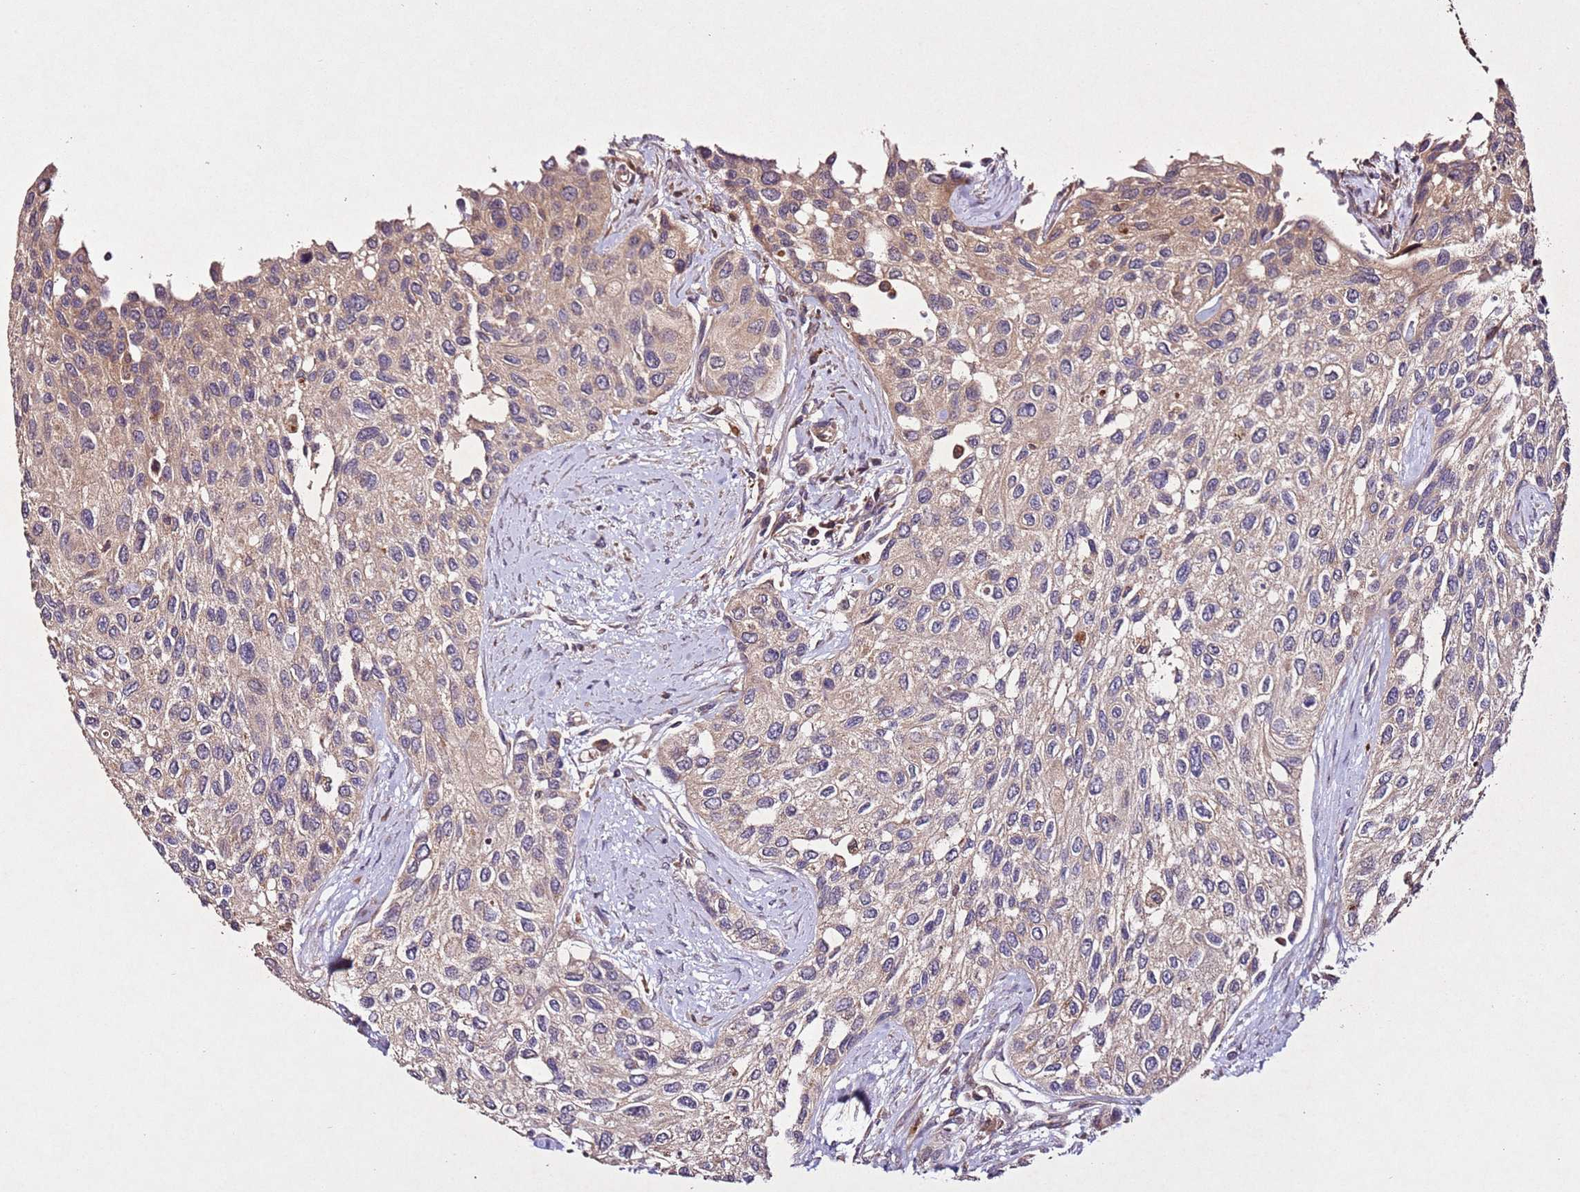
{"staining": {"intensity": "weak", "quantity": "<25%", "location": "cytoplasmic/membranous"}, "tissue": "urothelial cancer", "cell_type": "Tumor cells", "image_type": "cancer", "snomed": [{"axis": "morphology", "description": "Normal tissue, NOS"}, {"axis": "morphology", "description": "Urothelial carcinoma, High grade"}, {"axis": "topography", "description": "Vascular tissue"}, {"axis": "topography", "description": "Urinary bladder"}], "caption": "Protein analysis of urothelial carcinoma (high-grade) demonstrates no significant positivity in tumor cells.", "gene": "PTMA", "patient": {"sex": "female", "age": 56}}